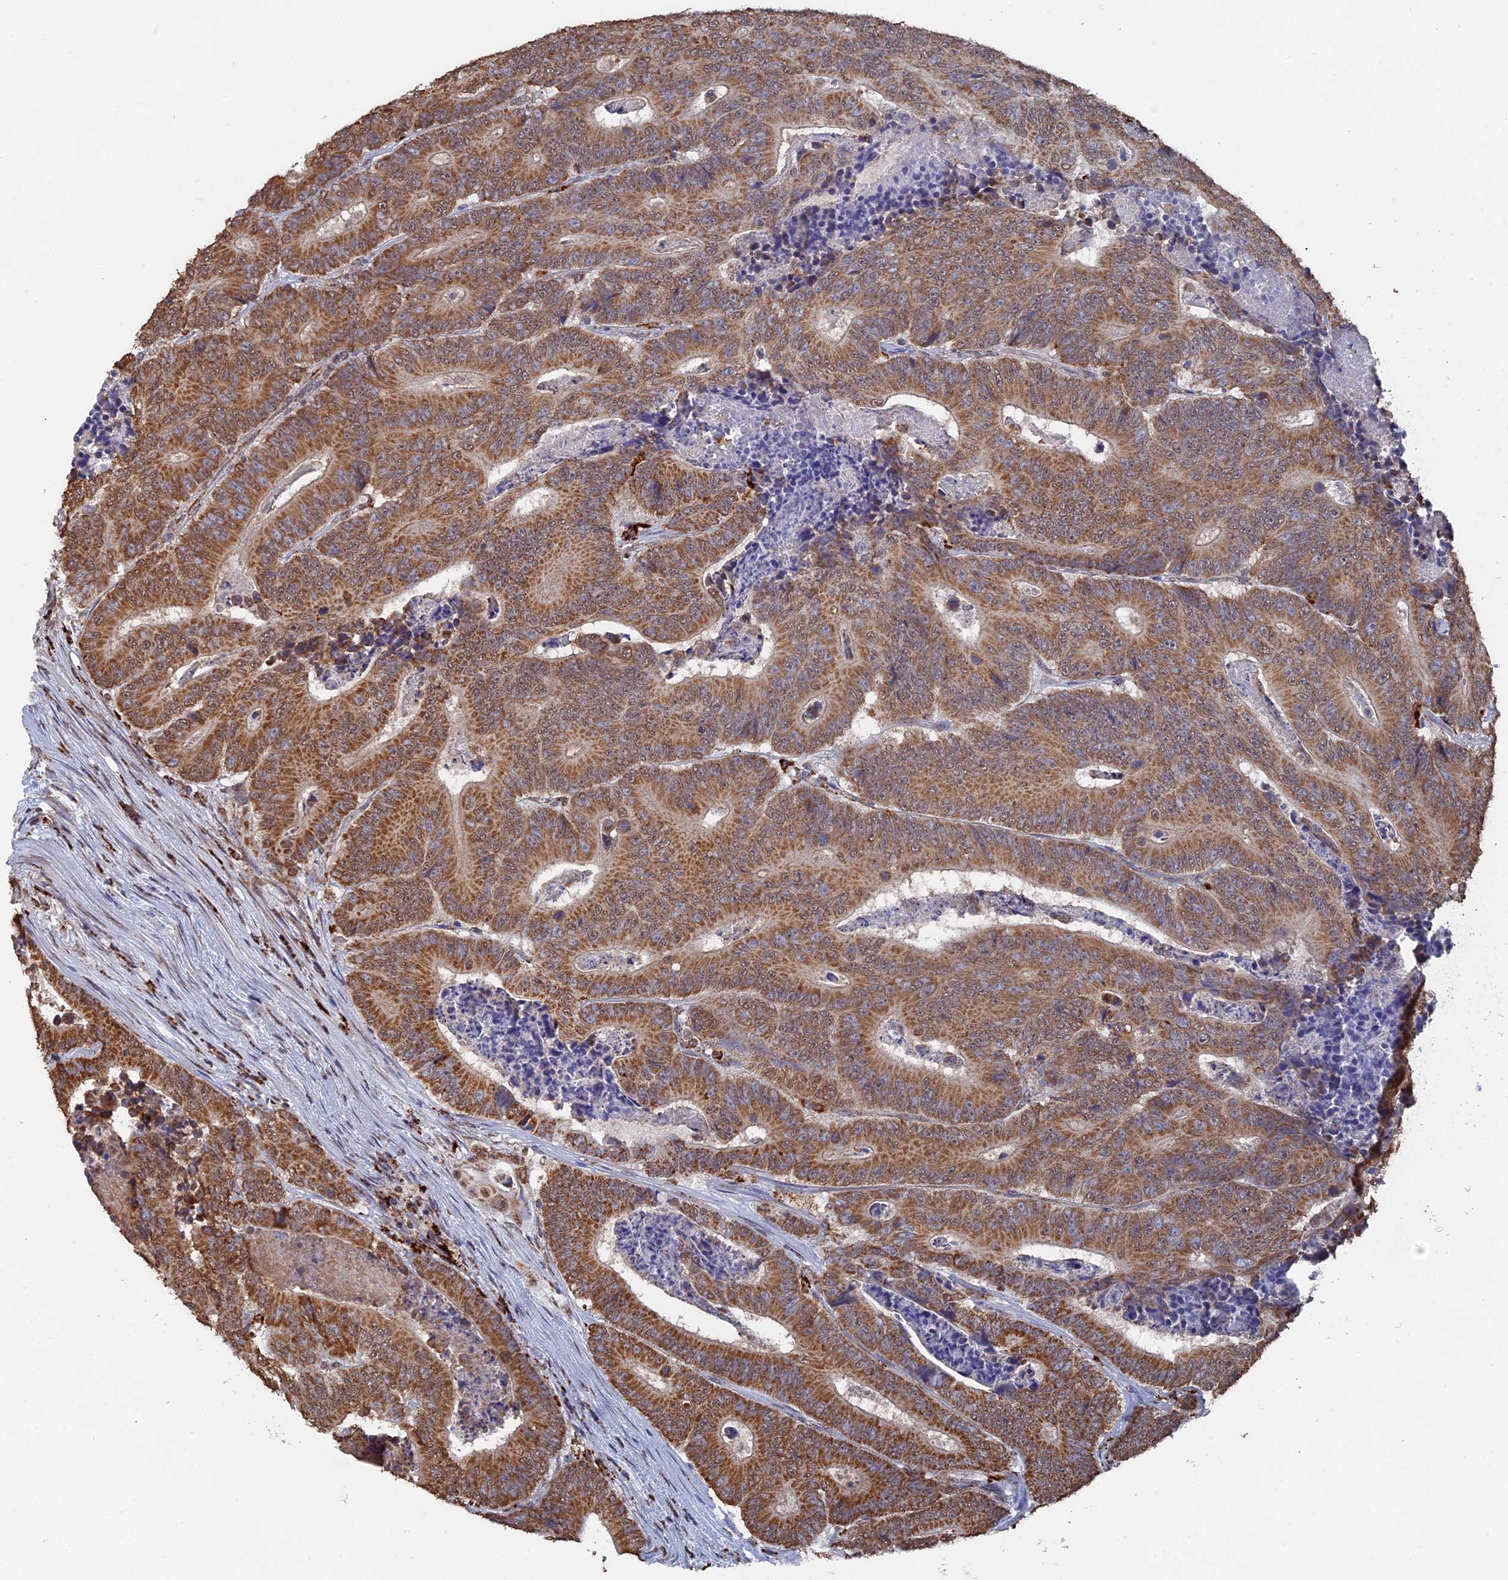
{"staining": {"intensity": "moderate", "quantity": ">75%", "location": "cytoplasmic/membranous"}, "tissue": "colorectal cancer", "cell_type": "Tumor cells", "image_type": "cancer", "snomed": [{"axis": "morphology", "description": "Adenocarcinoma, NOS"}, {"axis": "topography", "description": "Colon"}], "caption": "Colorectal cancer (adenocarcinoma) stained for a protein displays moderate cytoplasmic/membranous positivity in tumor cells.", "gene": "SMG9", "patient": {"sex": "male", "age": 83}}